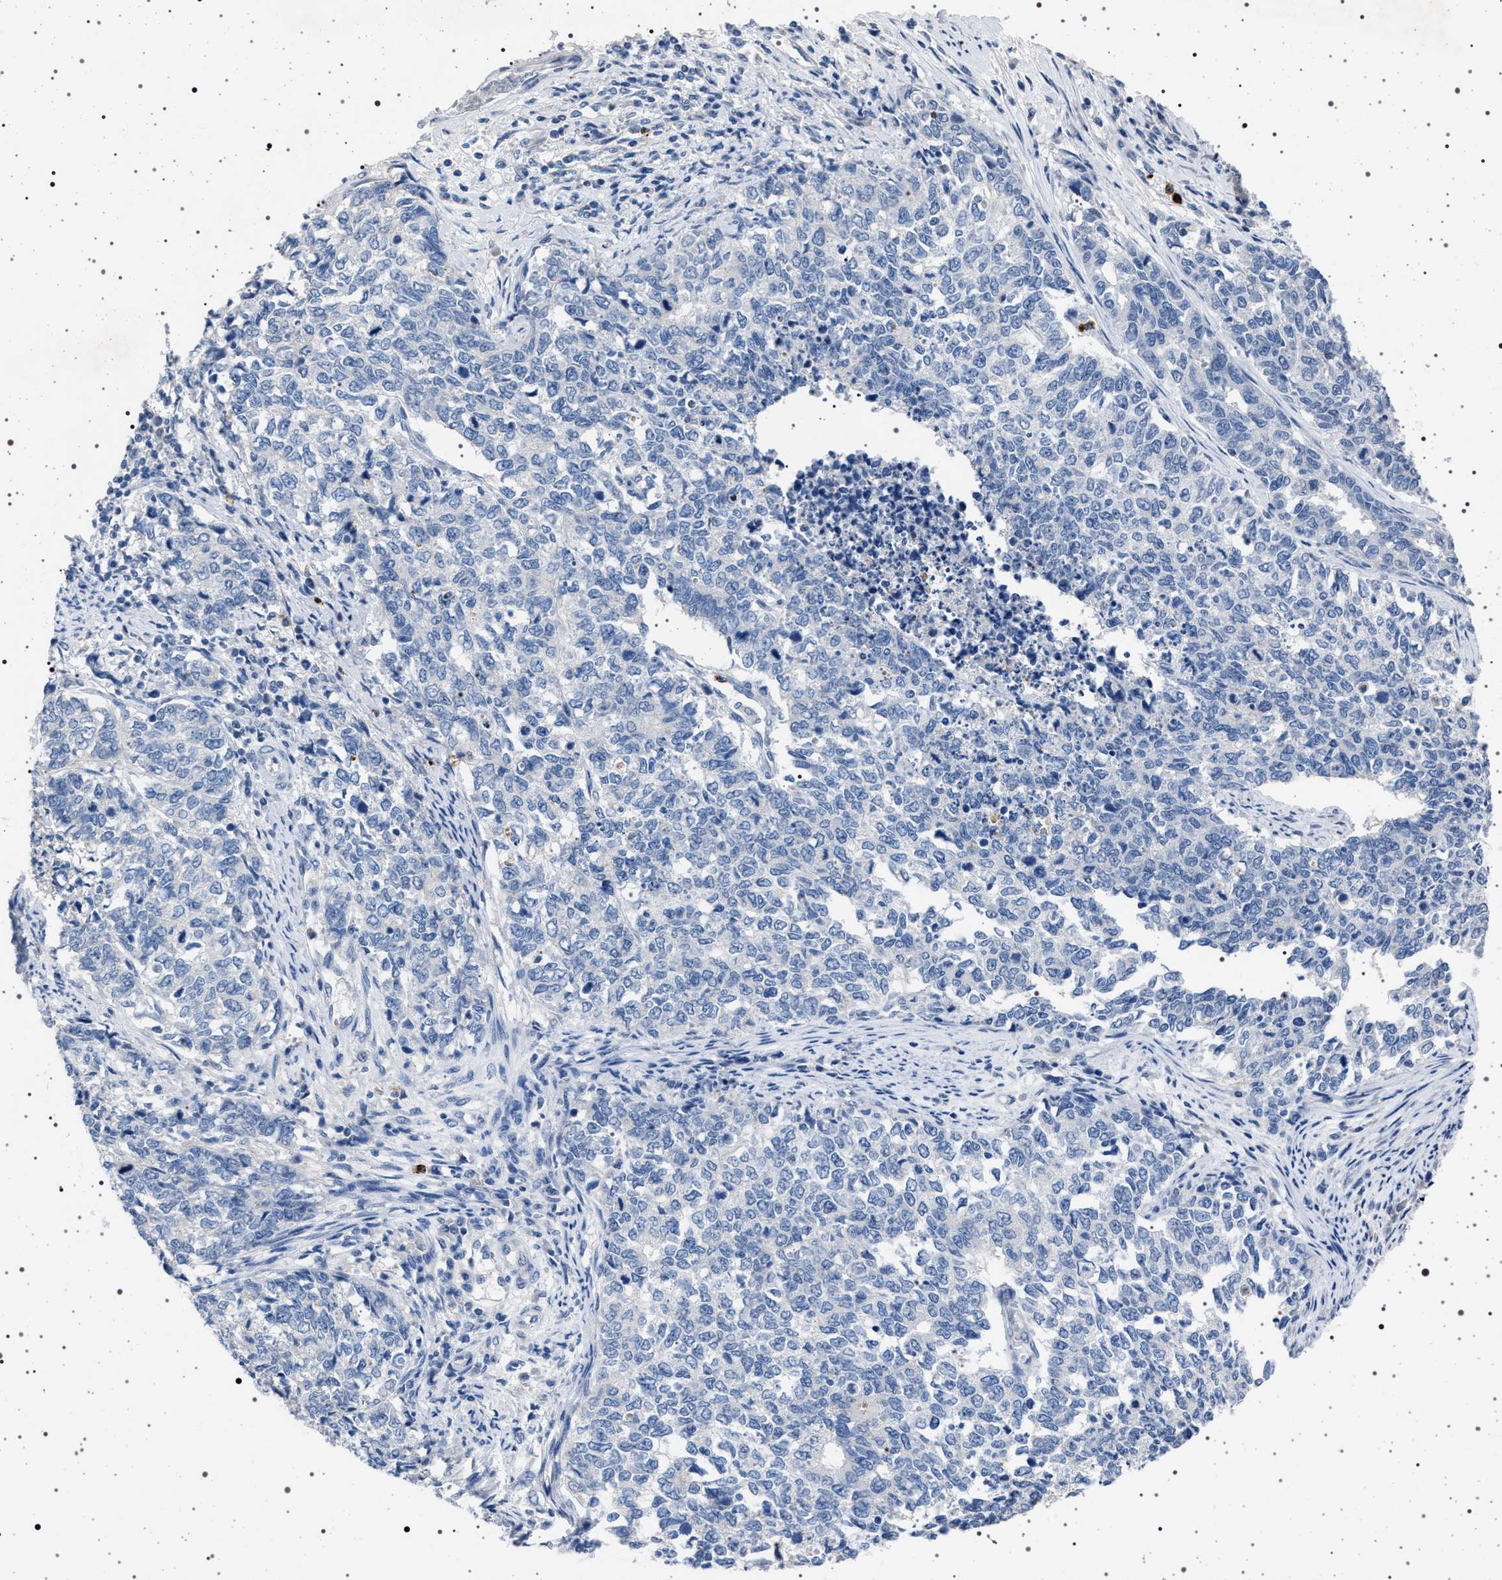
{"staining": {"intensity": "negative", "quantity": "none", "location": "none"}, "tissue": "cervical cancer", "cell_type": "Tumor cells", "image_type": "cancer", "snomed": [{"axis": "morphology", "description": "Squamous cell carcinoma, NOS"}, {"axis": "topography", "description": "Cervix"}], "caption": "DAB immunohistochemical staining of human cervical cancer (squamous cell carcinoma) demonstrates no significant staining in tumor cells.", "gene": "NAT9", "patient": {"sex": "female", "age": 63}}